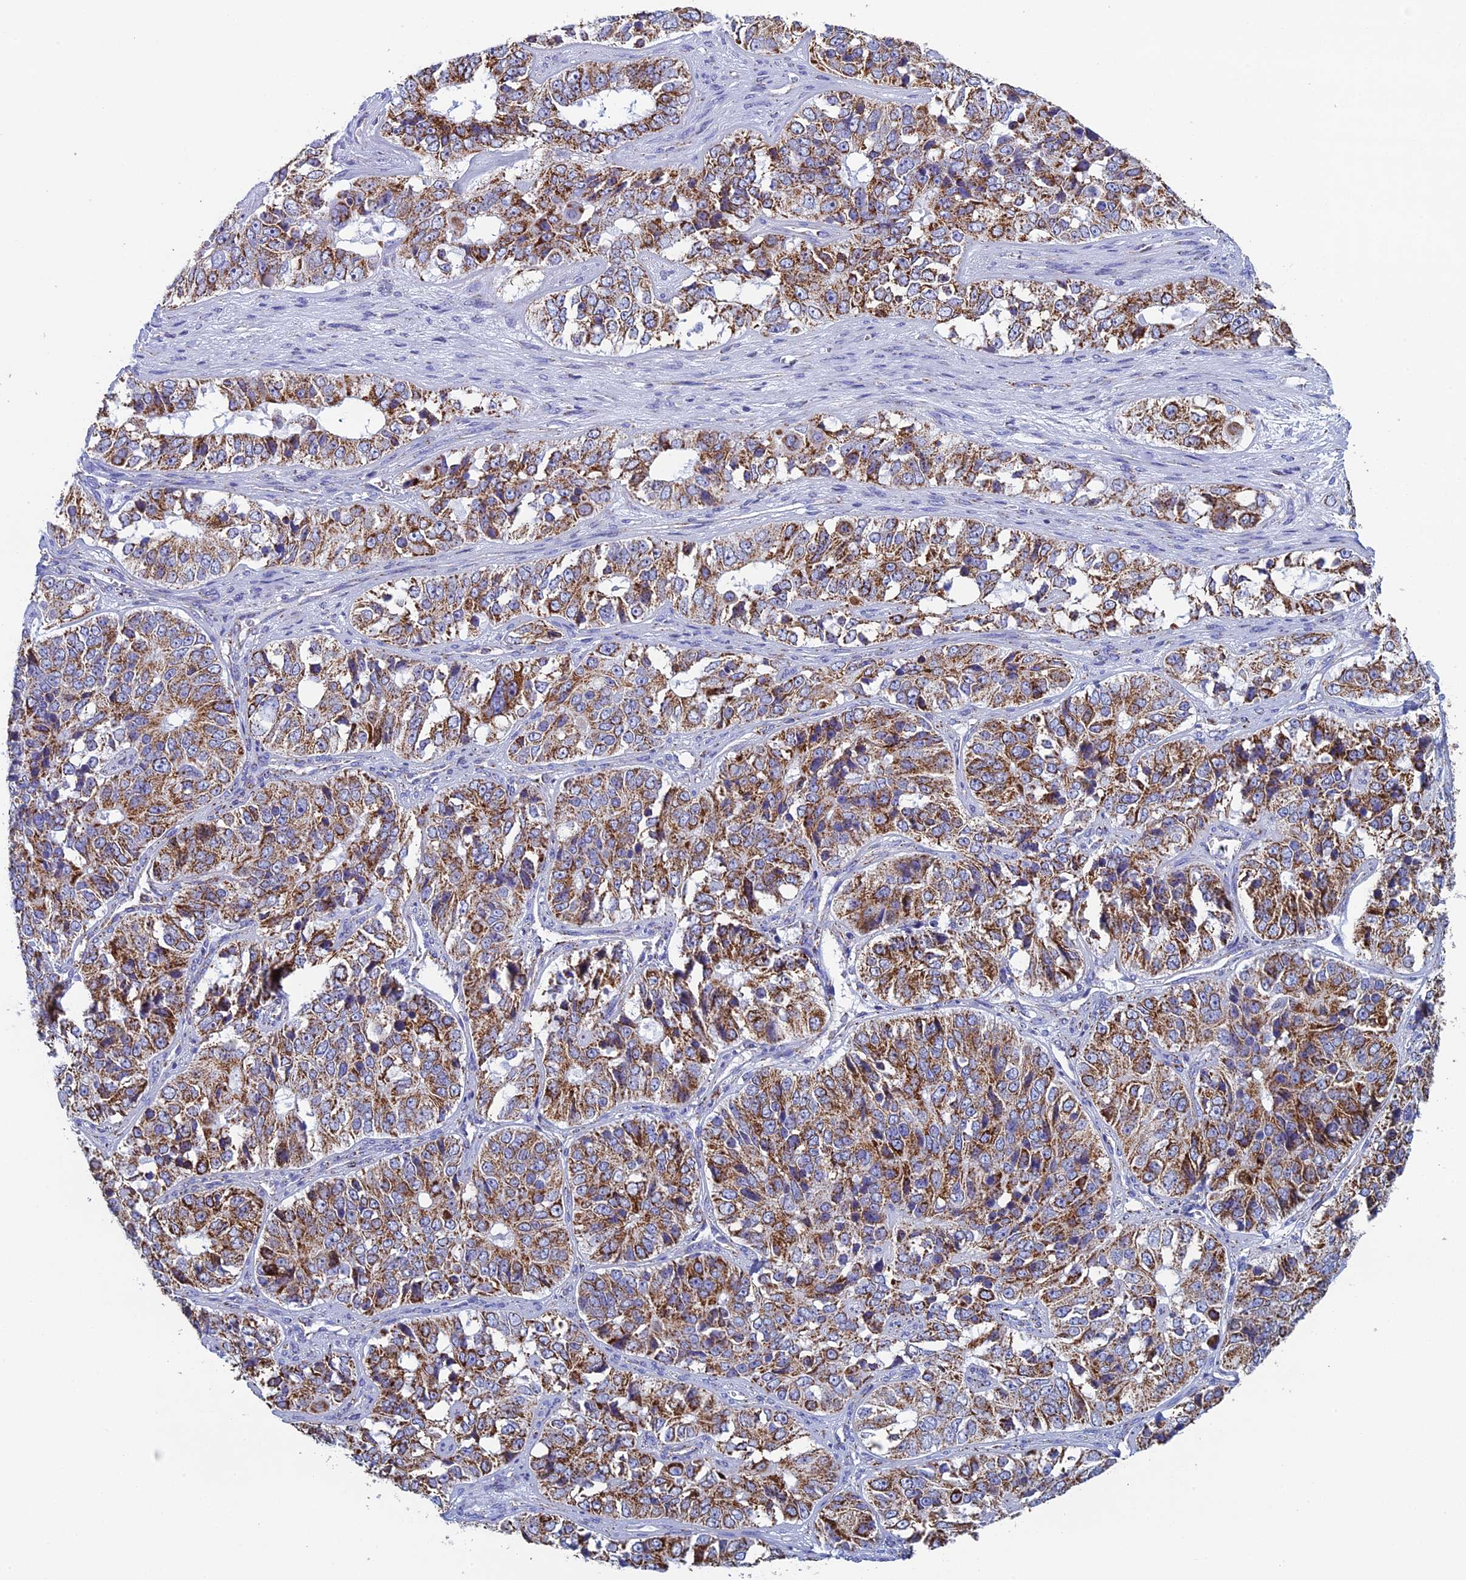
{"staining": {"intensity": "moderate", "quantity": ">75%", "location": "cytoplasmic/membranous"}, "tissue": "ovarian cancer", "cell_type": "Tumor cells", "image_type": "cancer", "snomed": [{"axis": "morphology", "description": "Carcinoma, endometroid"}, {"axis": "topography", "description": "Ovary"}], "caption": "High-power microscopy captured an IHC micrograph of ovarian cancer (endometroid carcinoma), revealing moderate cytoplasmic/membranous positivity in approximately >75% of tumor cells.", "gene": "UQCRFS1", "patient": {"sex": "female", "age": 51}}